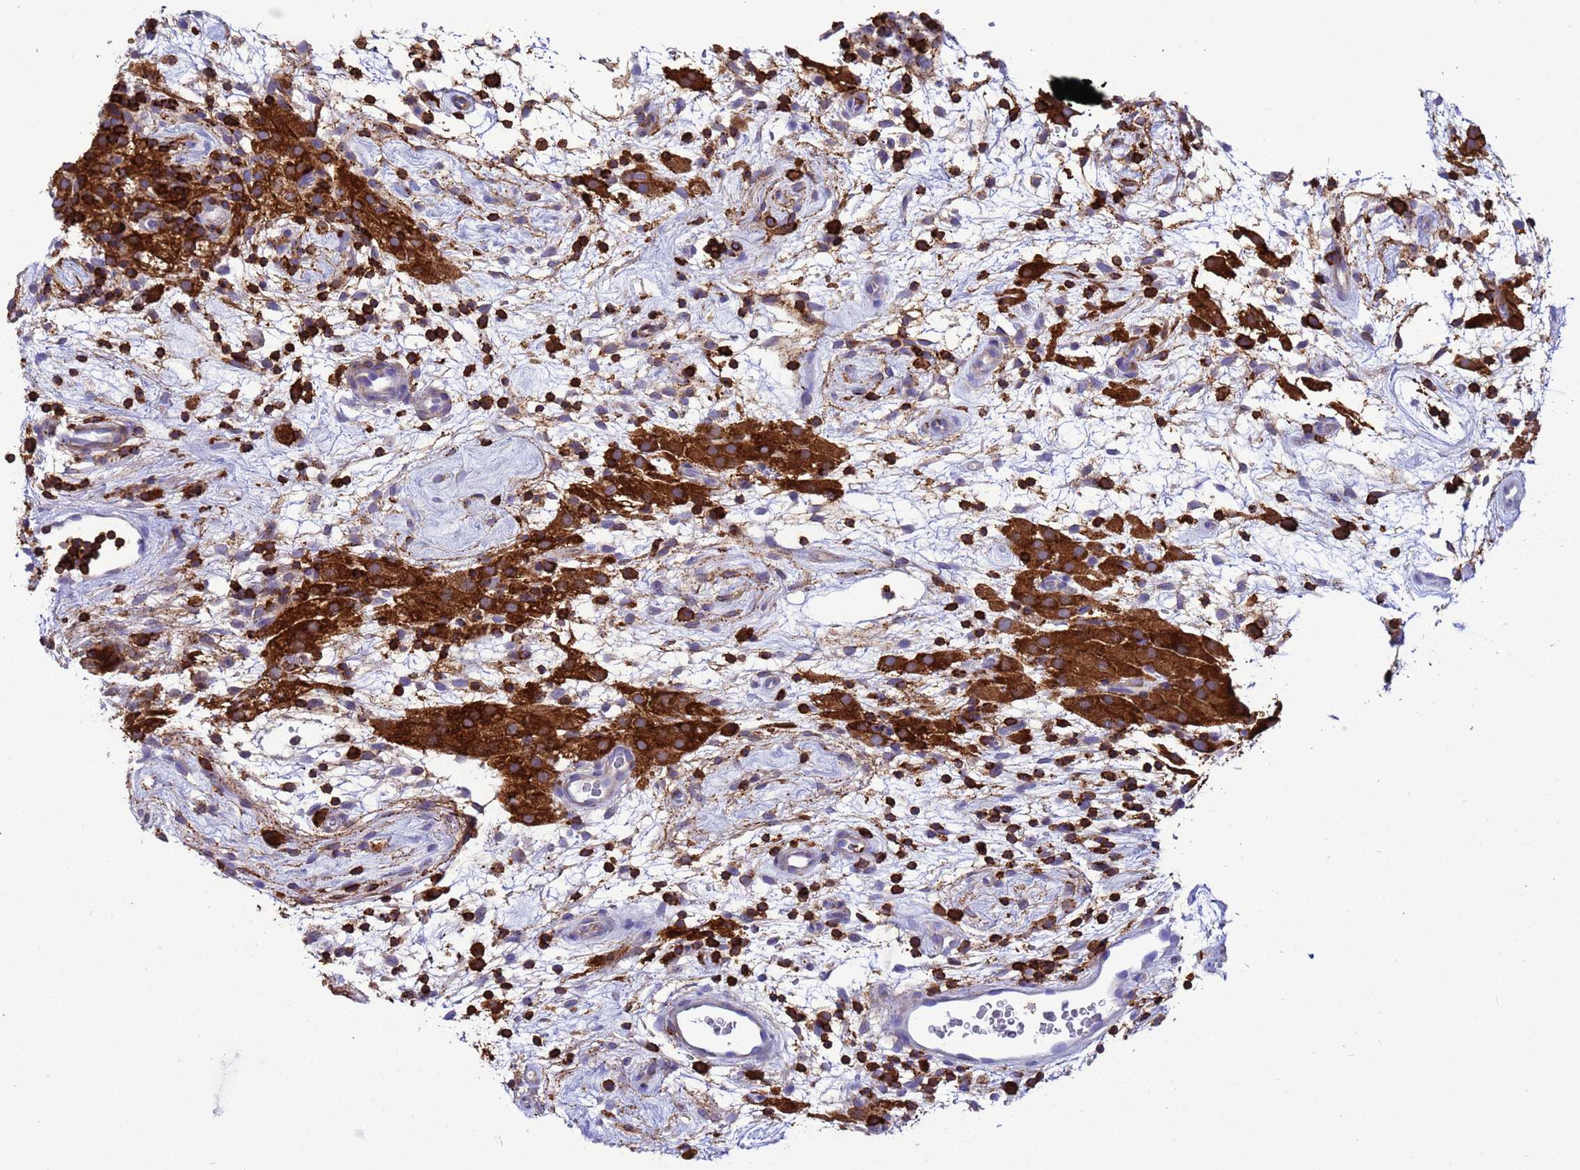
{"staining": {"intensity": "strong", "quantity": ">75%", "location": "cytoplasmic/membranous"}, "tissue": "testis cancer", "cell_type": "Tumor cells", "image_type": "cancer", "snomed": [{"axis": "morphology", "description": "Seminoma, NOS"}, {"axis": "topography", "description": "Testis"}], "caption": "A histopathology image showing strong cytoplasmic/membranous positivity in approximately >75% of tumor cells in testis seminoma, as visualized by brown immunohistochemical staining.", "gene": "EZR", "patient": {"sex": "male", "age": 49}}